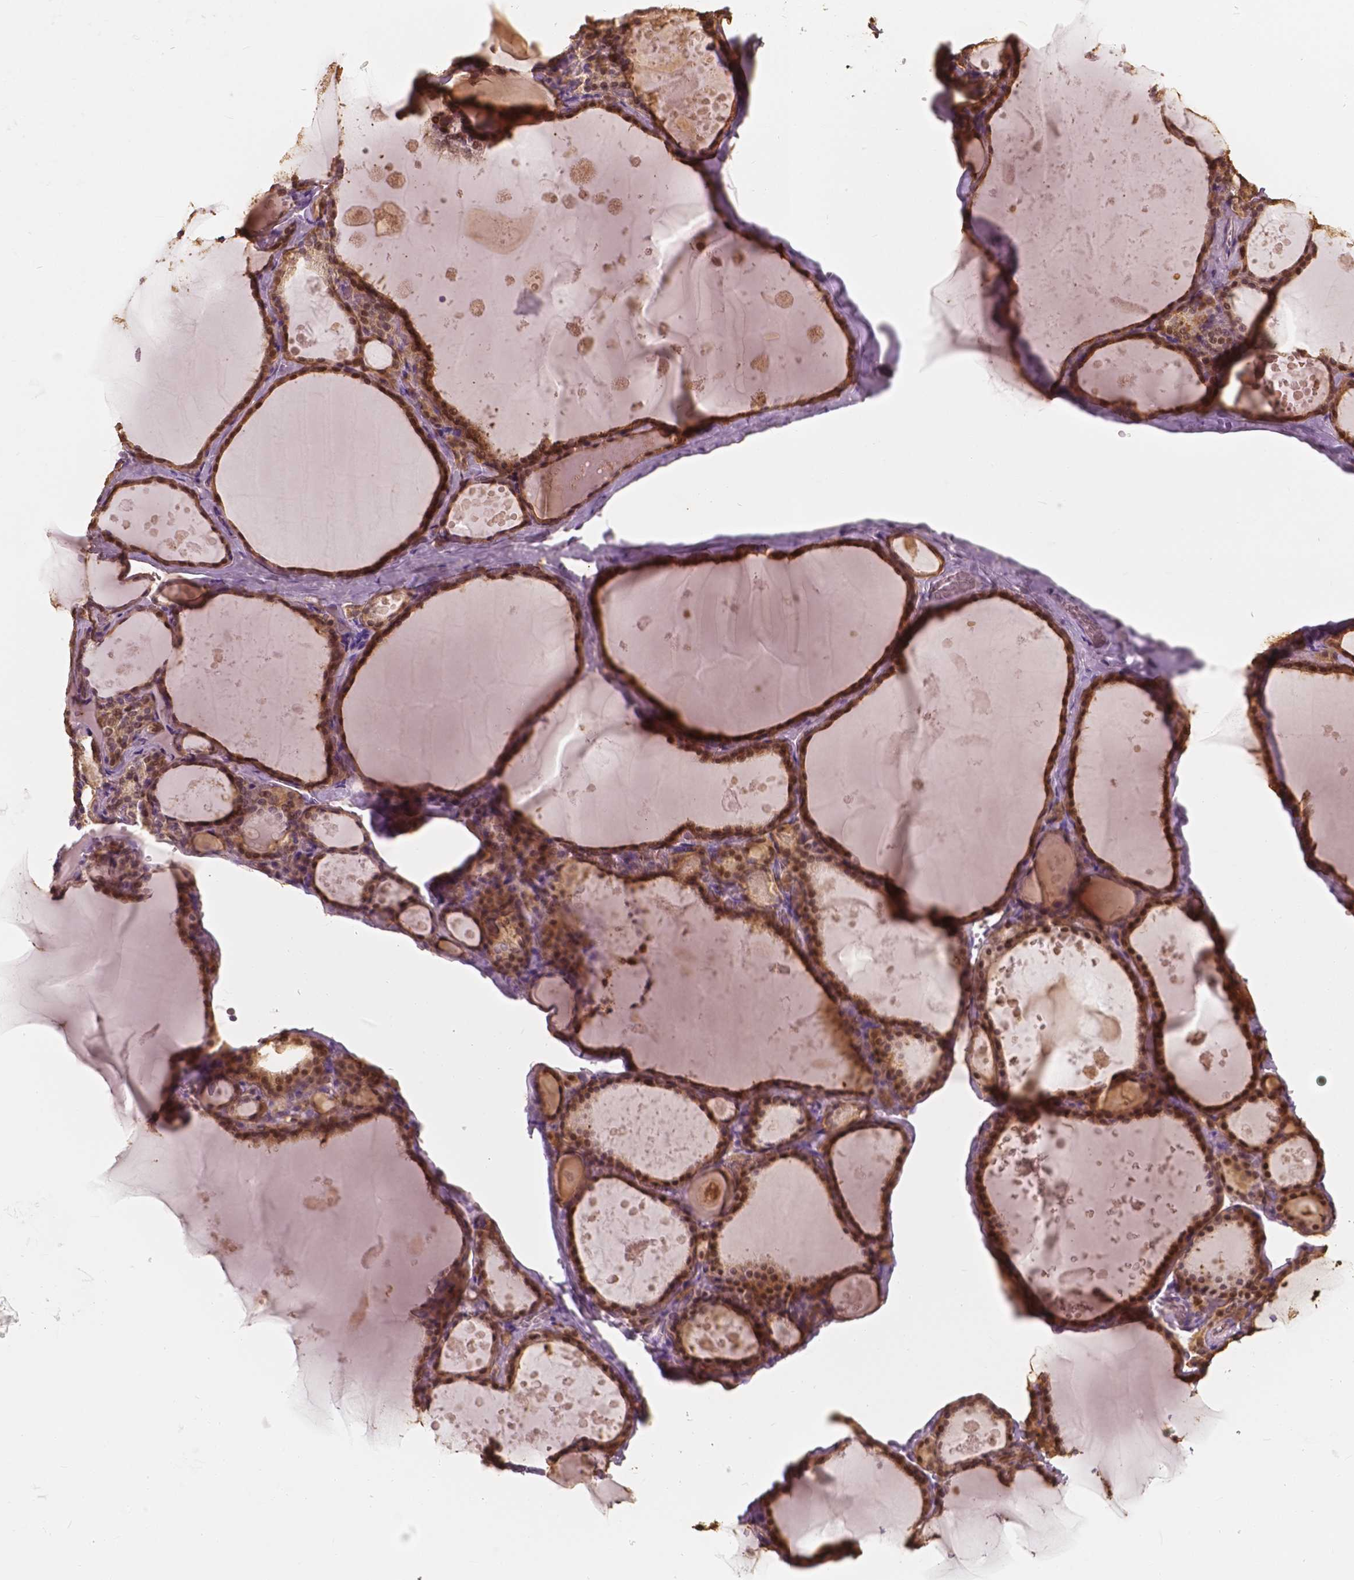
{"staining": {"intensity": "strong", "quantity": ">75%", "location": "cytoplasmic/membranous,nuclear"}, "tissue": "thyroid gland", "cell_type": "Glandular cells", "image_type": "normal", "snomed": [{"axis": "morphology", "description": "Normal tissue, NOS"}, {"axis": "topography", "description": "Thyroid gland"}], "caption": "High-magnification brightfield microscopy of benign thyroid gland stained with DAB (brown) and counterstained with hematoxylin (blue). glandular cells exhibit strong cytoplasmic/membranous,nuclear expression is appreciated in approximately>75% of cells.", "gene": "SAT2", "patient": {"sex": "male", "age": 56}}